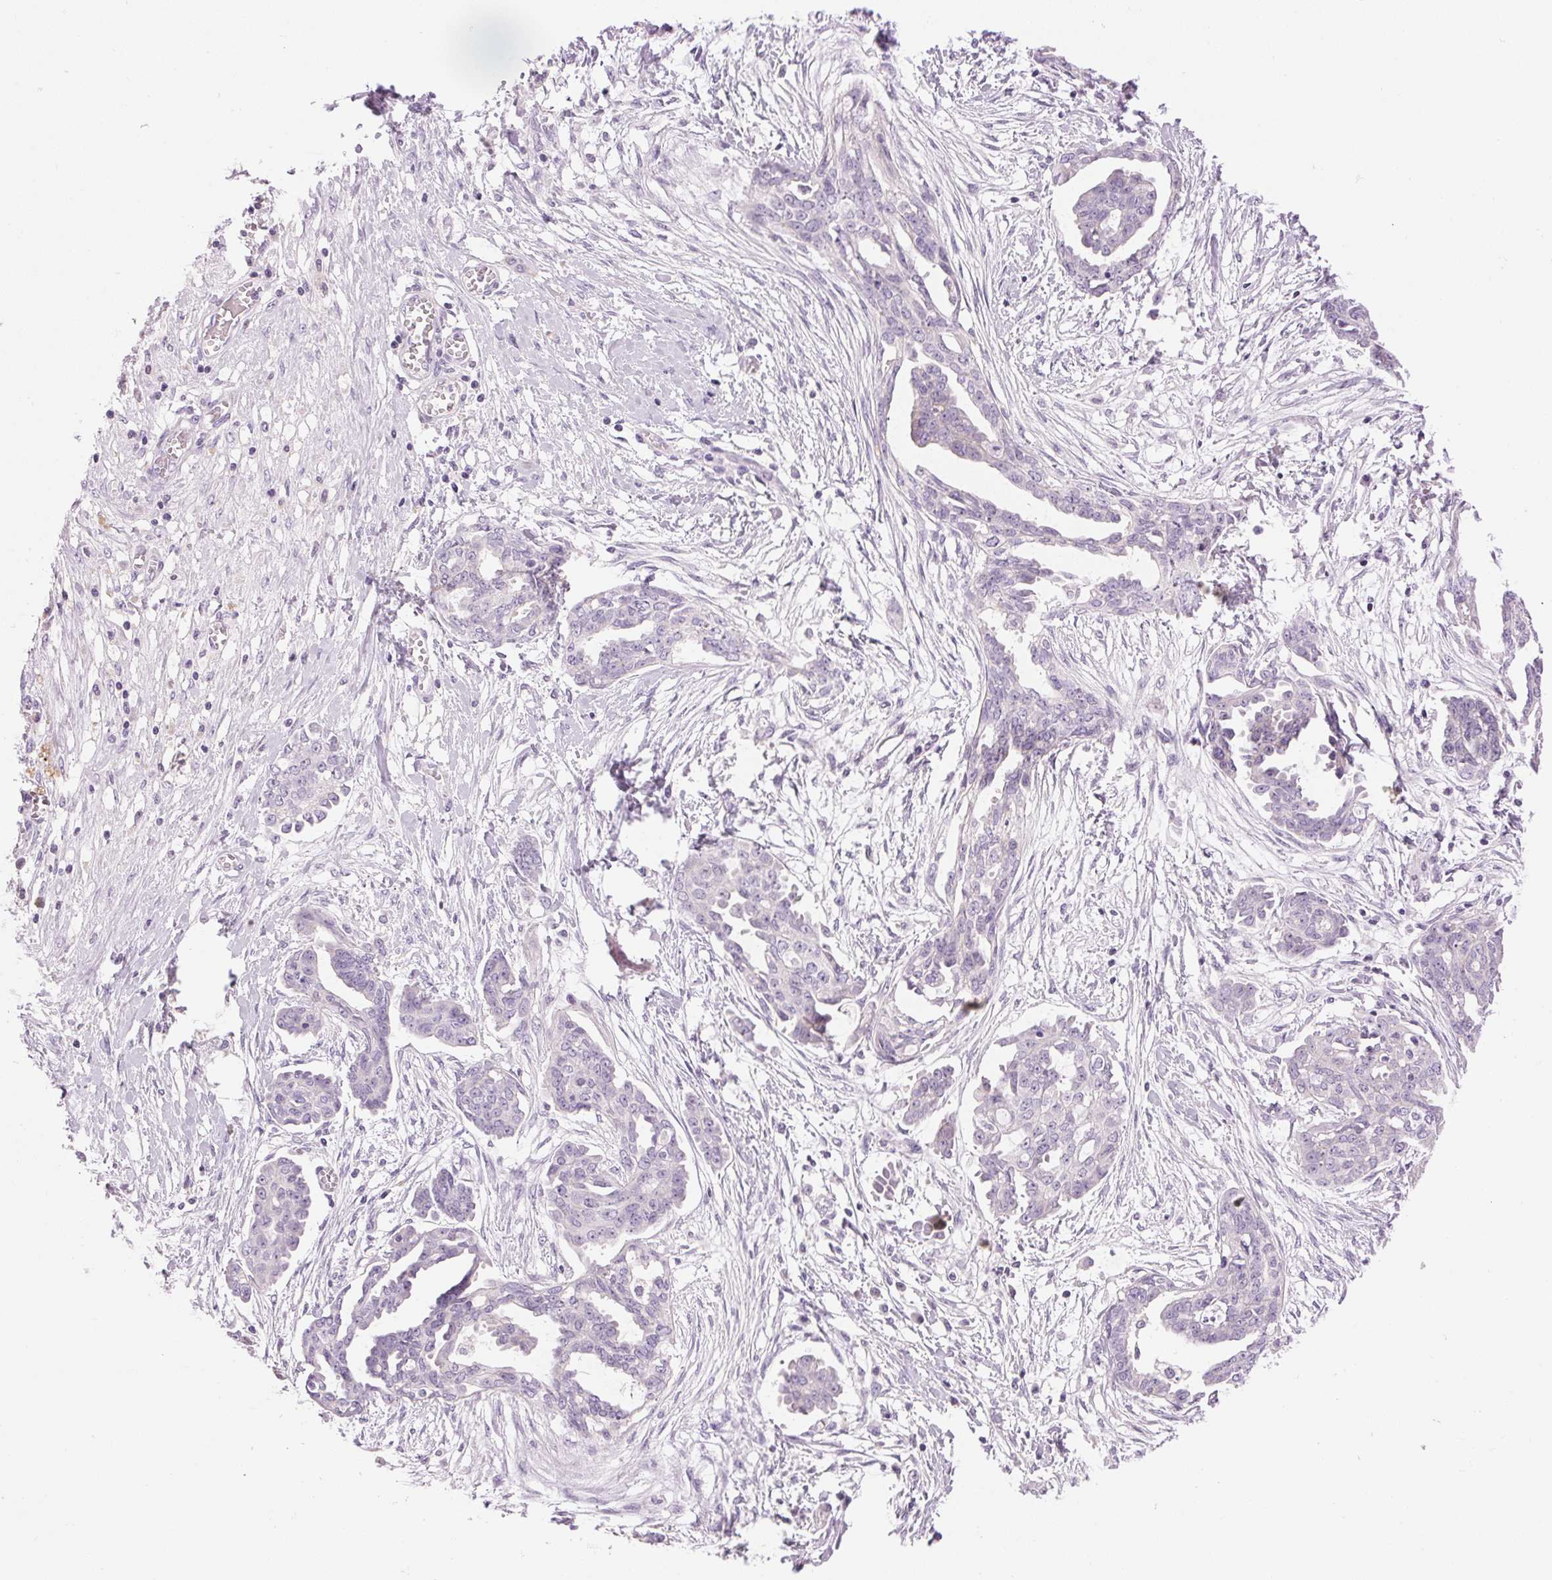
{"staining": {"intensity": "negative", "quantity": "none", "location": "none"}, "tissue": "ovarian cancer", "cell_type": "Tumor cells", "image_type": "cancer", "snomed": [{"axis": "morphology", "description": "Cystadenocarcinoma, serous, NOS"}, {"axis": "topography", "description": "Ovary"}], "caption": "Histopathology image shows no protein expression in tumor cells of ovarian cancer (serous cystadenocarcinoma) tissue.", "gene": "HSD17B2", "patient": {"sex": "female", "age": 71}}